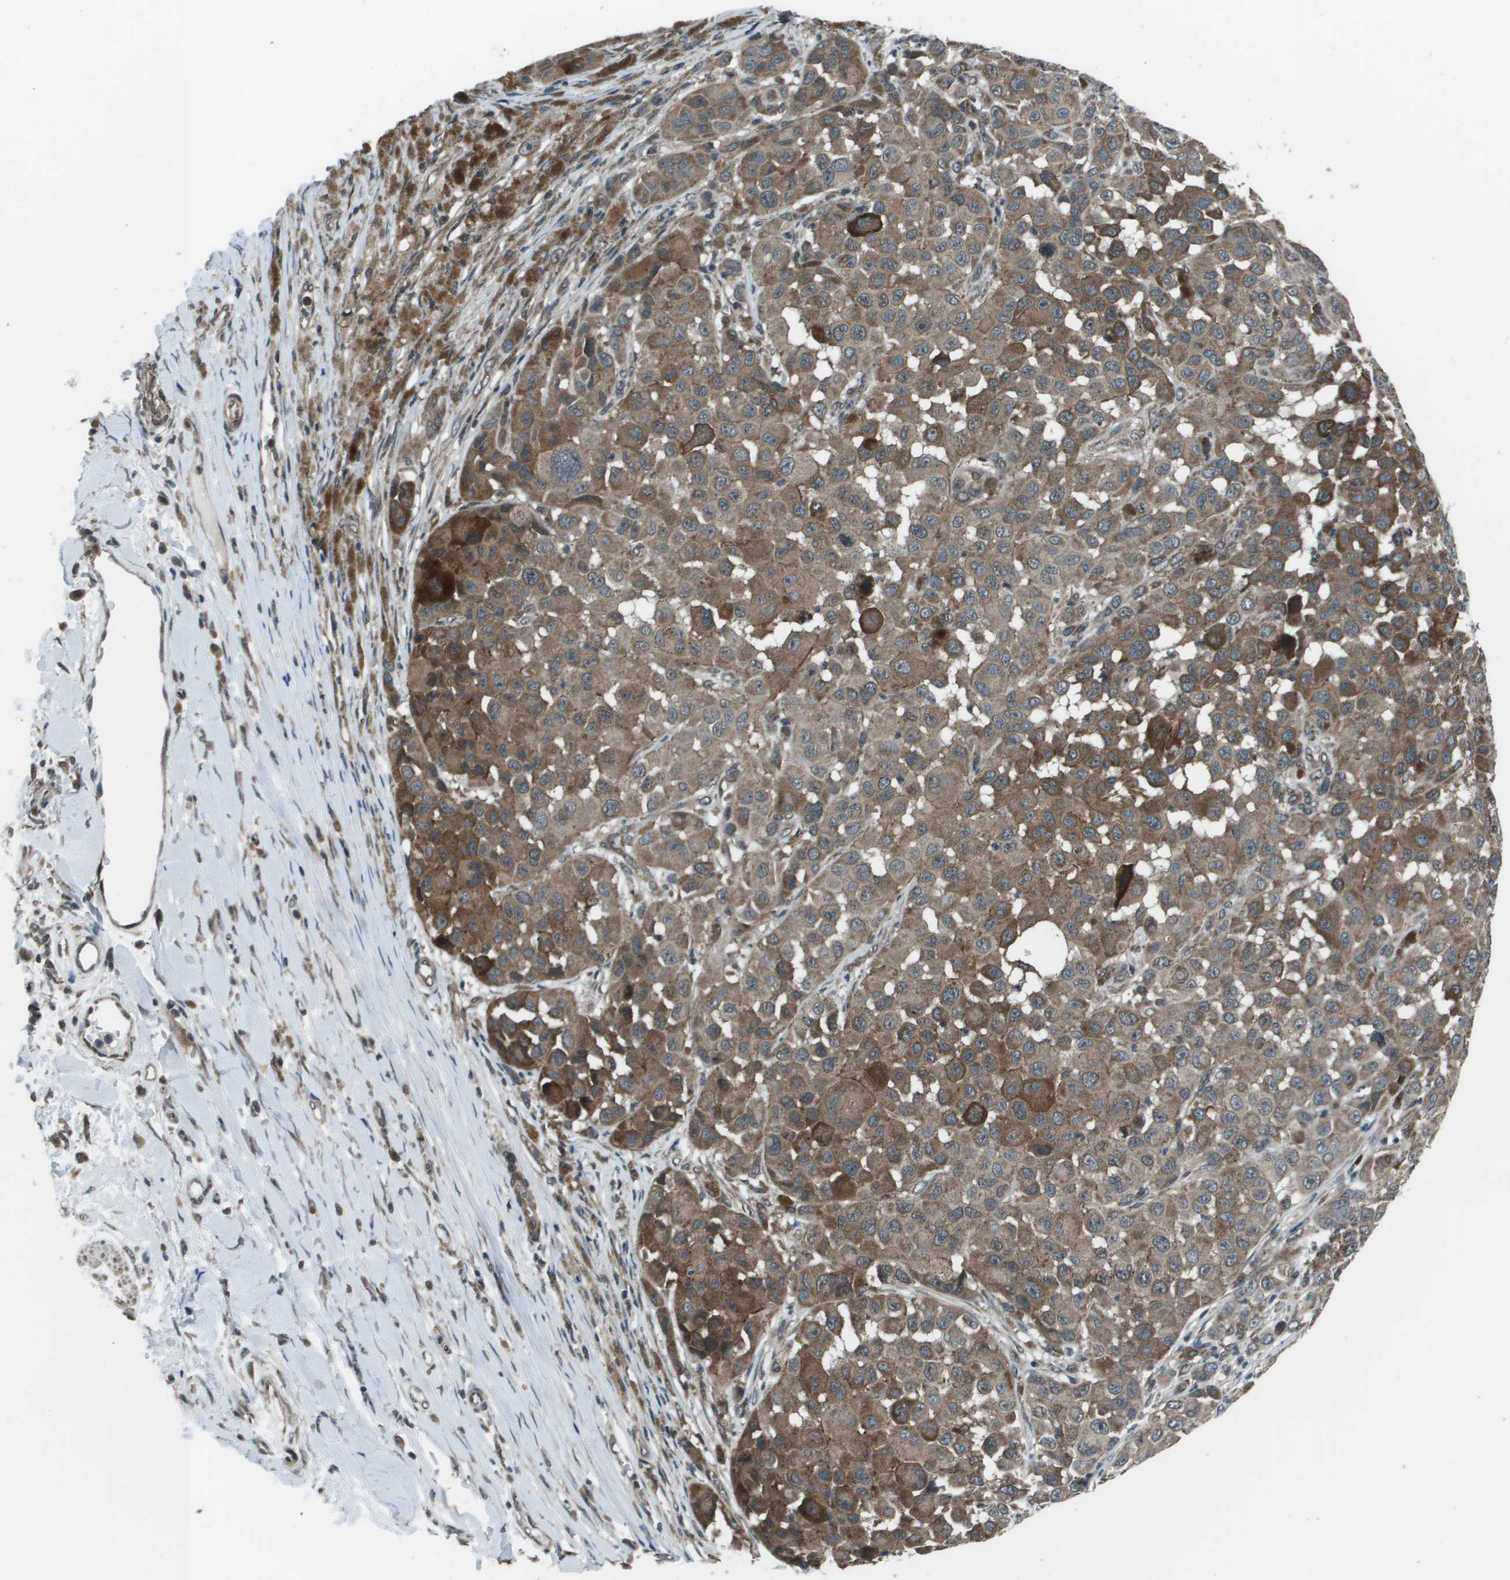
{"staining": {"intensity": "moderate", "quantity": ">75%", "location": "cytoplasmic/membranous"}, "tissue": "melanoma", "cell_type": "Tumor cells", "image_type": "cancer", "snomed": [{"axis": "morphology", "description": "Malignant melanoma, NOS"}, {"axis": "topography", "description": "Skin"}], "caption": "The image reveals immunohistochemical staining of melanoma. There is moderate cytoplasmic/membranous positivity is present in about >75% of tumor cells.", "gene": "PPFIA1", "patient": {"sex": "male", "age": 96}}